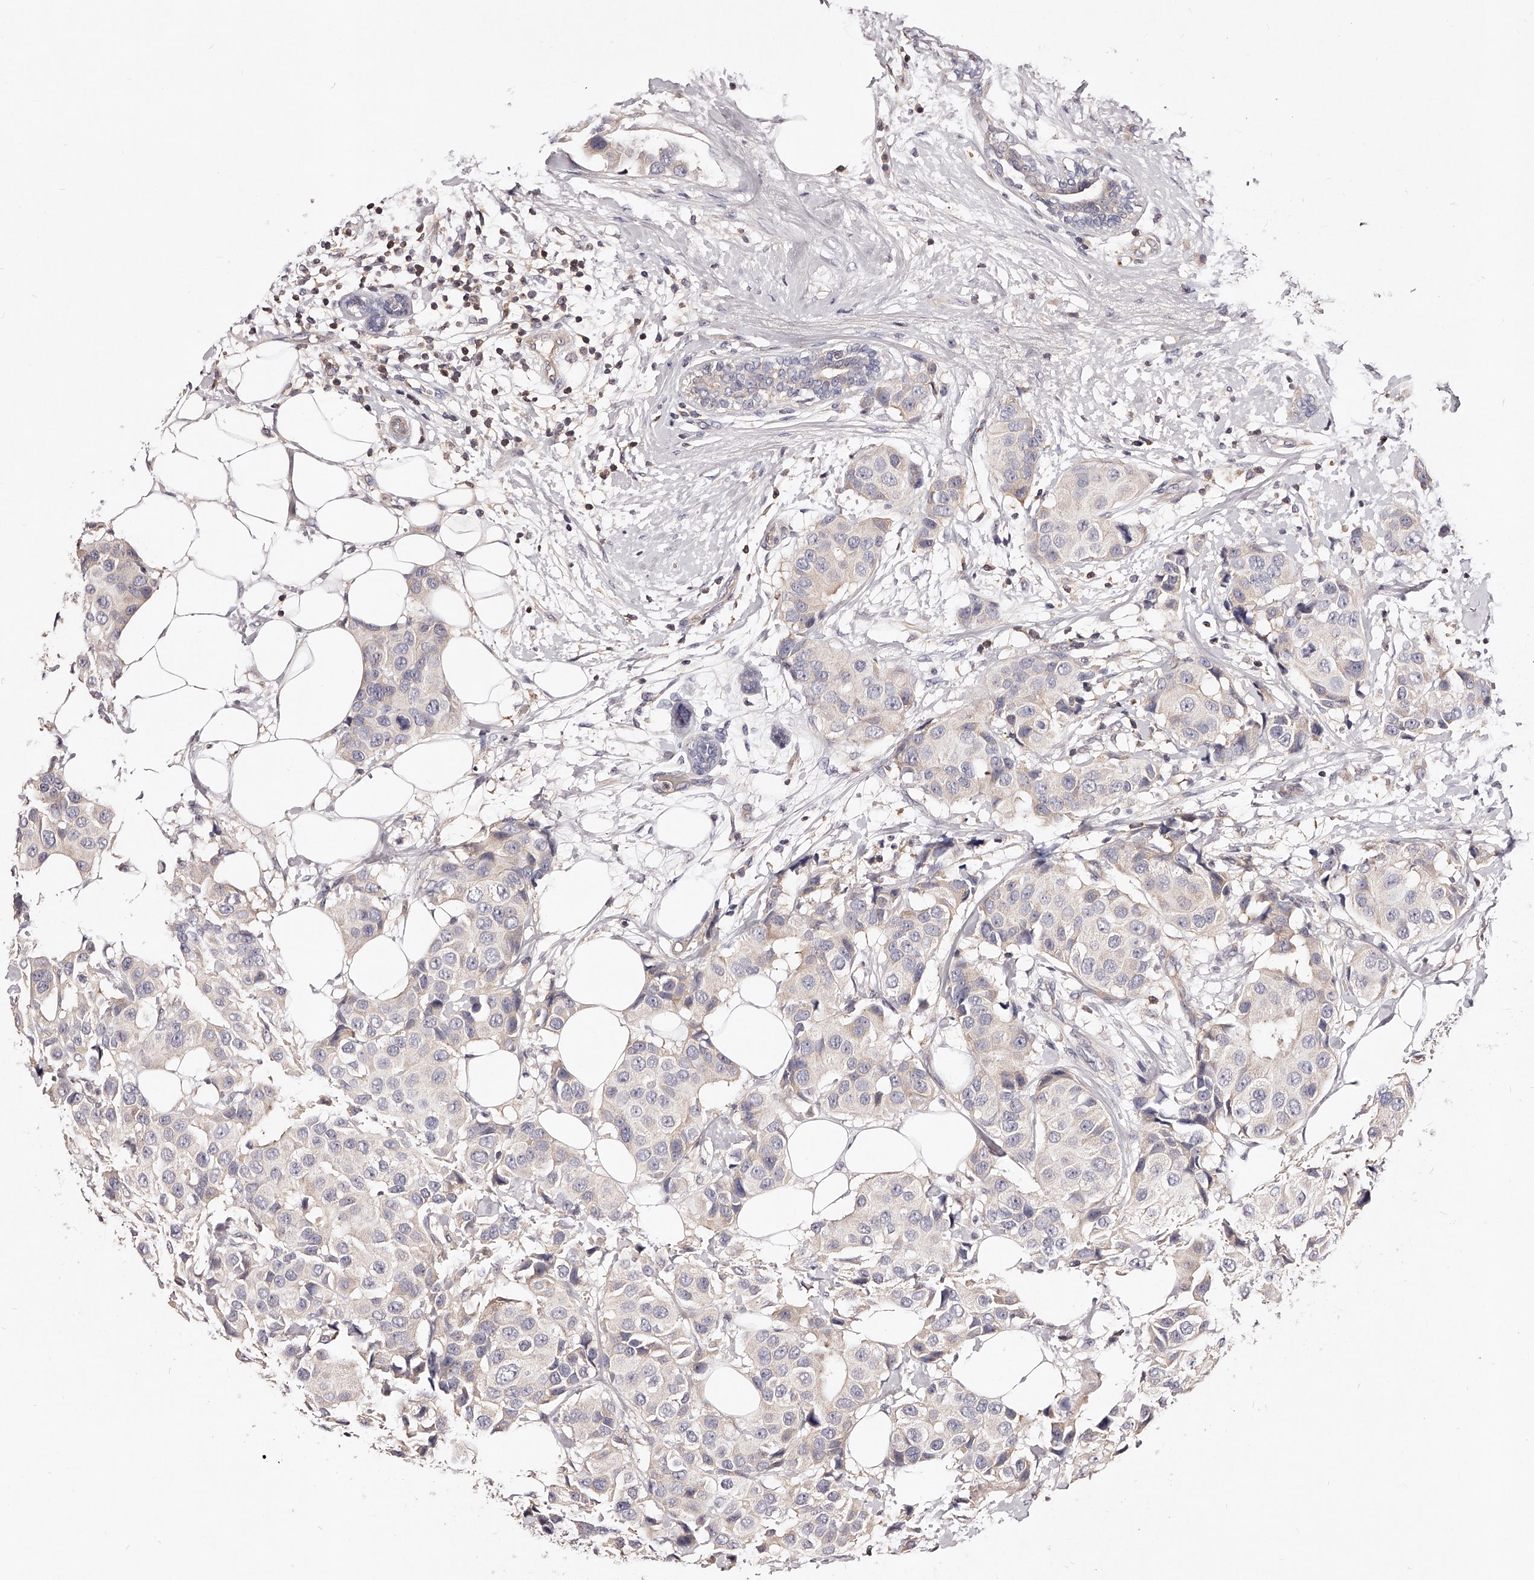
{"staining": {"intensity": "negative", "quantity": "none", "location": "none"}, "tissue": "breast cancer", "cell_type": "Tumor cells", "image_type": "cancer", "snomed": [{"axis": "morphology", "description": "Normal tissue, NOS"}, {"axis": "morphology", "description": "Duct carcinoma"}, {"axis": "topography", "description": "Breast"}], "caption": "DAB (3,3'-diaminobenzidine) immunohistochemical staining of human breast cancer shows no significant positivity in tumor cells. (Brightfield microscopy of DAB (3,3'-diaminobenzidine) IHC at high magnification).", "gene": "PHACTR1", "patient": {"sex": "female", "age": 39}}